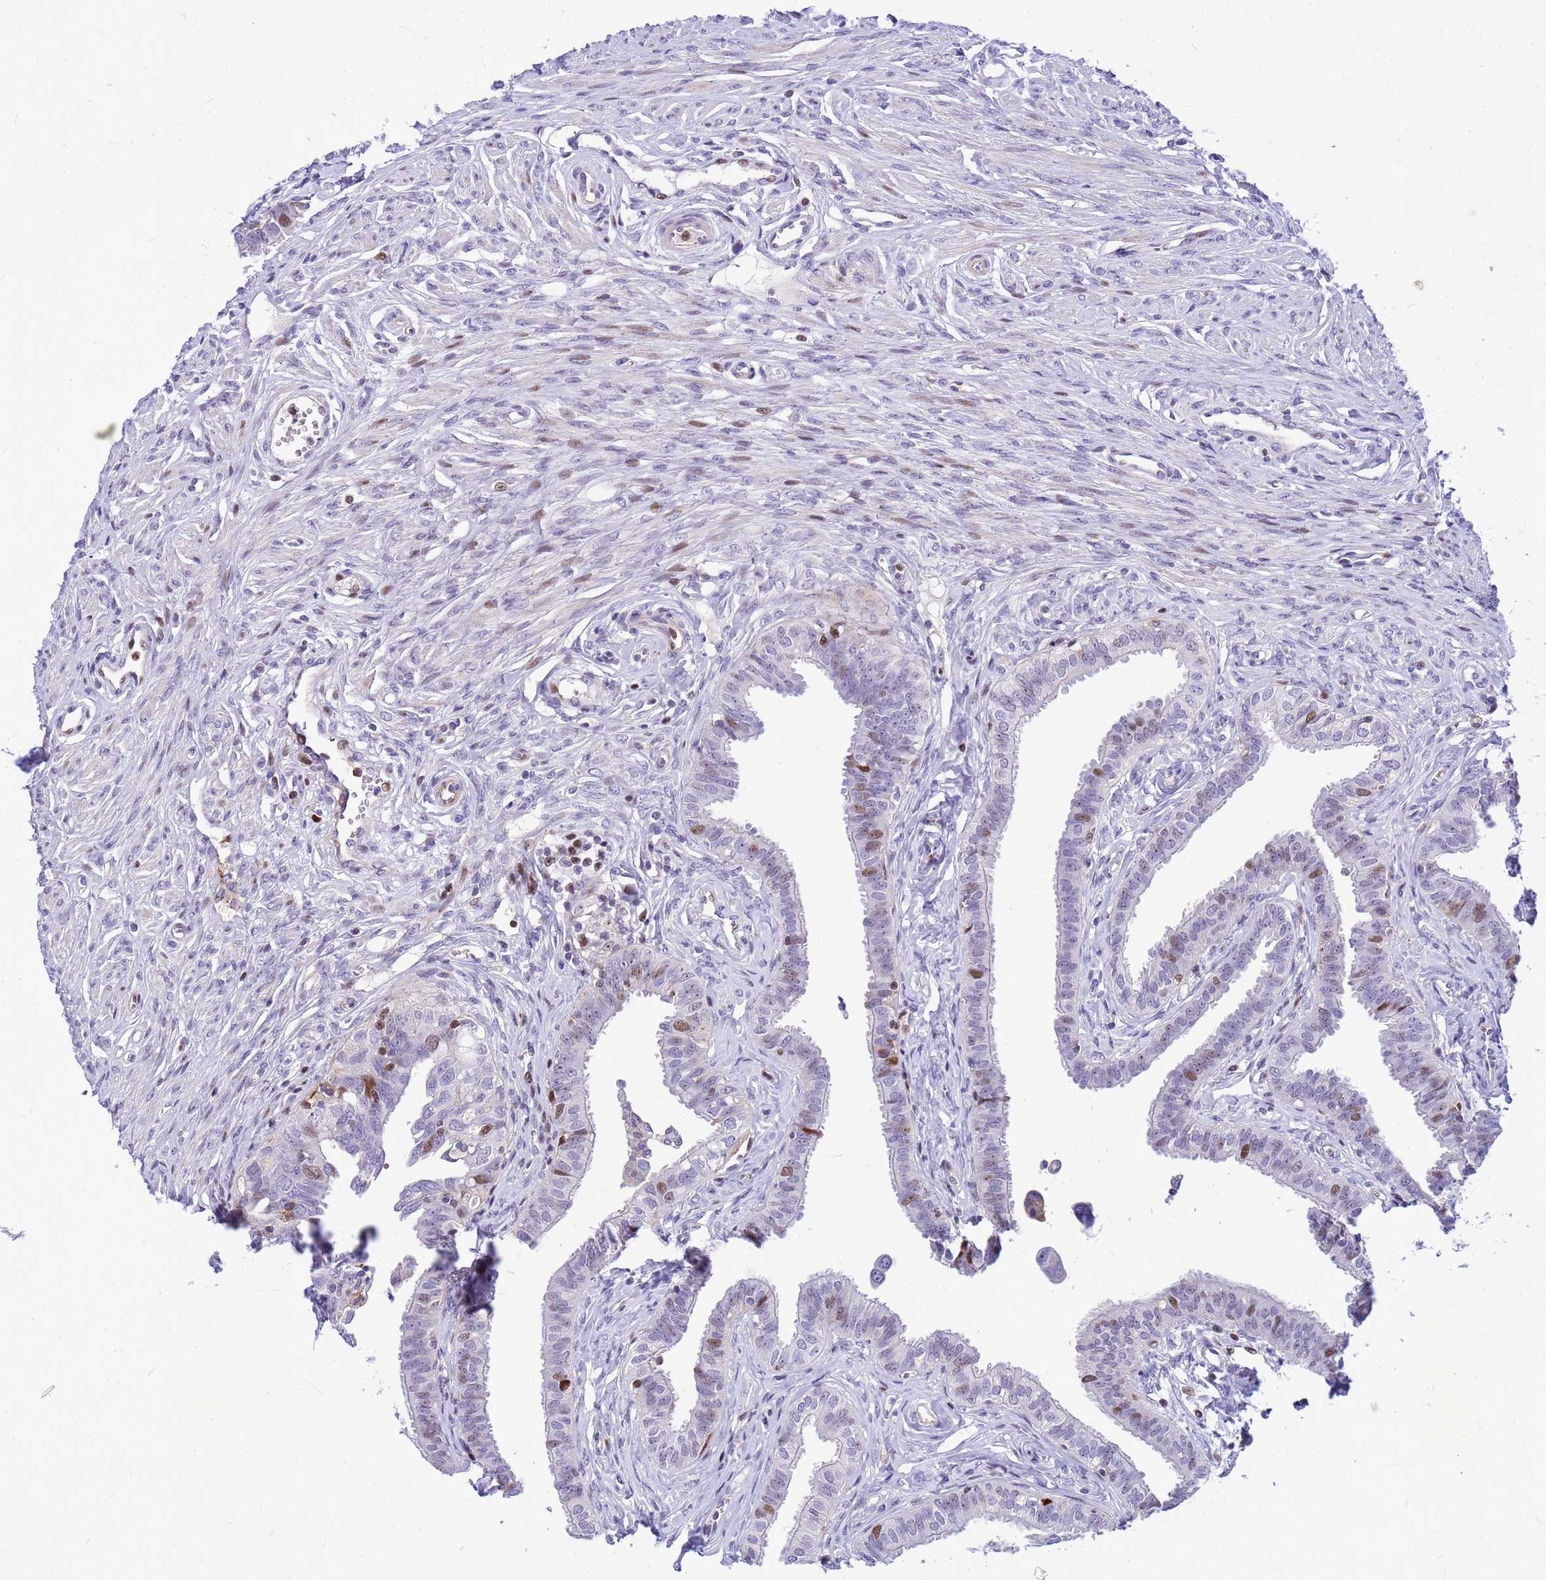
{"staining": {"intensity": "moderate", "quantity": "<25%", "location": "nuclear"}, "tissue": "fallopian tube", "cell_type": "Glandular cells", "image_type": "normal", "snomed": [{"axis": "morphology", "description": "Normal tissue, NOS"}, {"axis": "morphology", "description": "Carcinoma, NOS"}, {"axis": "topography", "description": "Fallopian tube"}, {"axis": "topography", "description": "Ovary"}], "caption": "Brown immunohistochemical staining in benign human fallopian tube exhibits moderate nuclear staining in approximately <25% of glandular cells.", "gene": "ADAMTS7", "patient": {"sex": "female", "age": 59}}